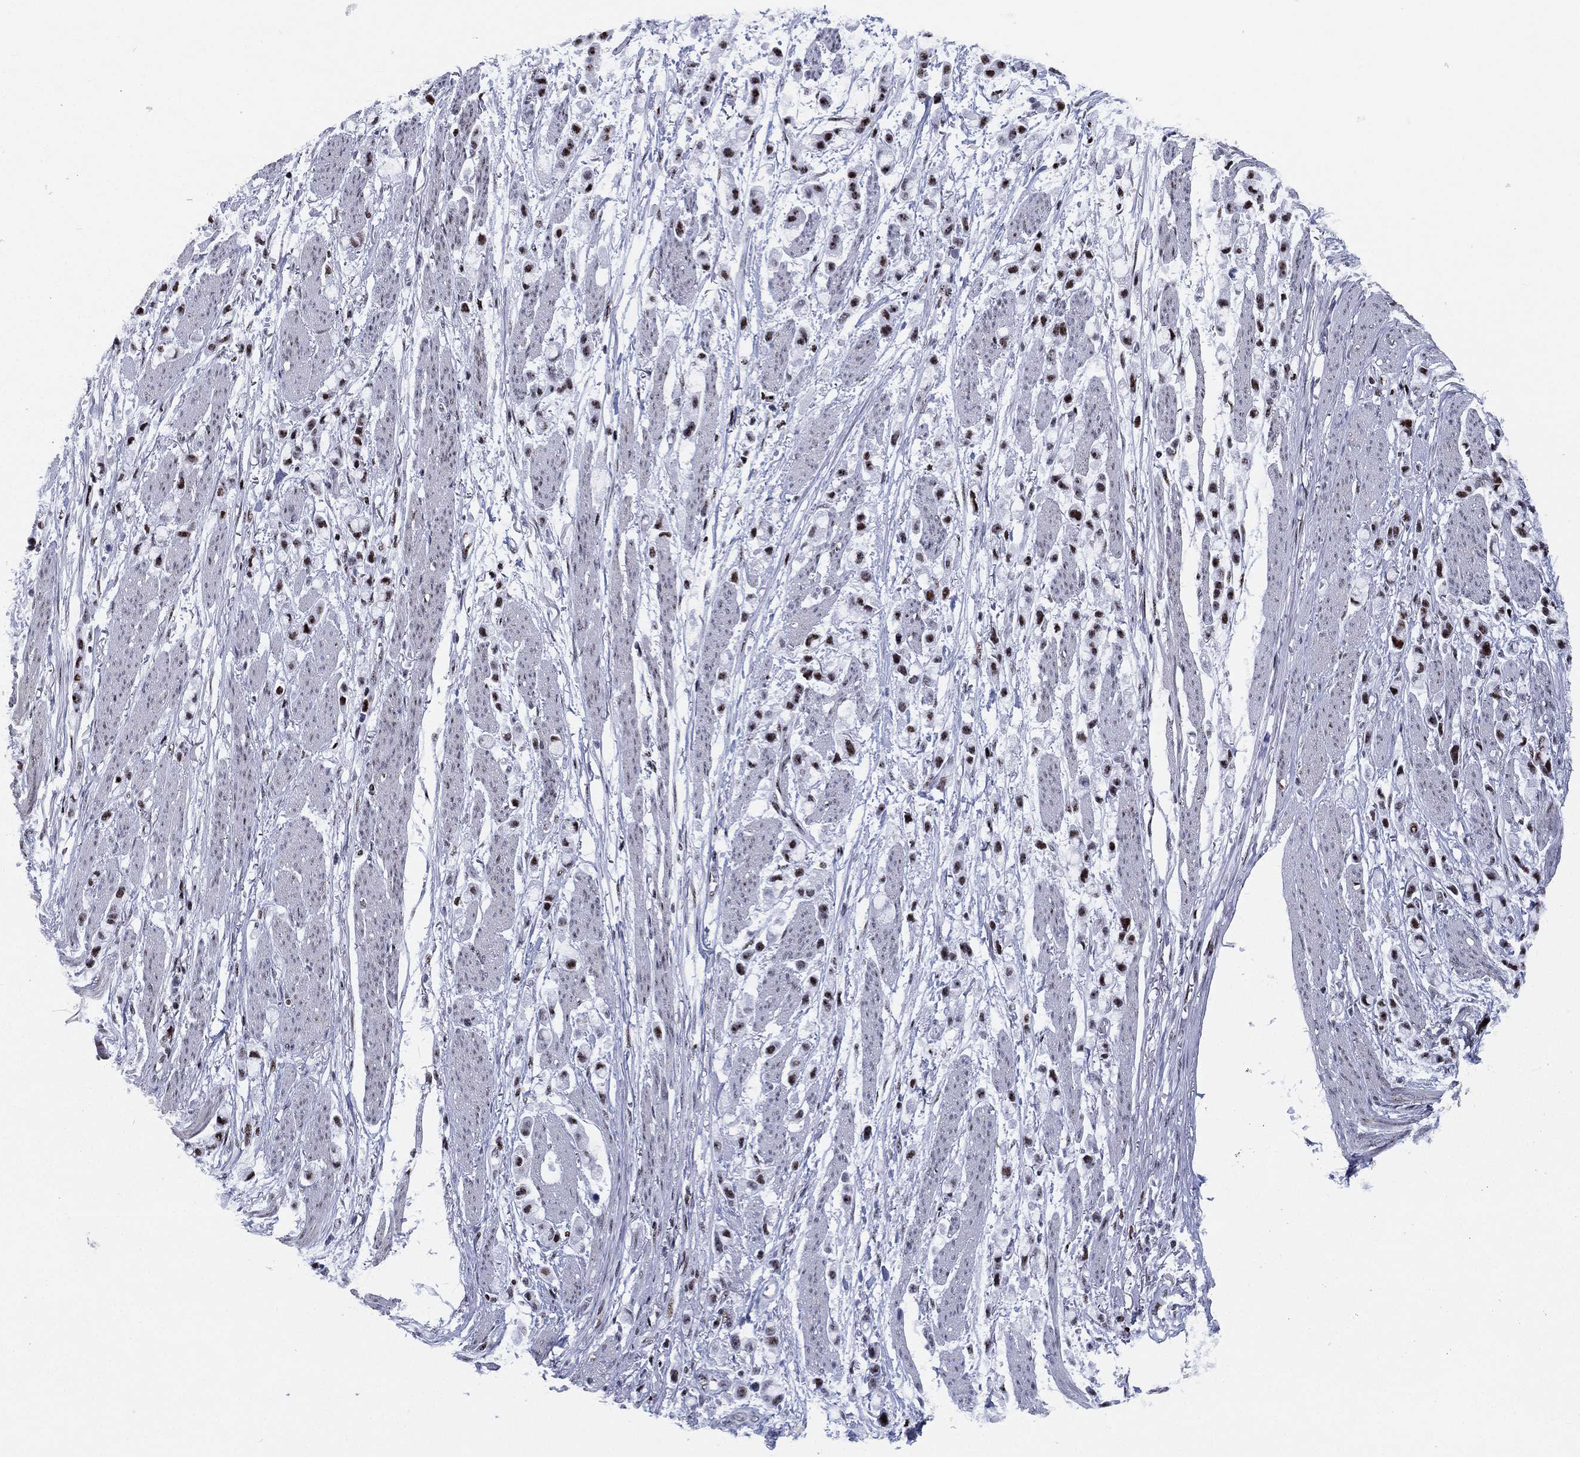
{"staining": {"intensity": "moderate", "quantity": ">75%", "location": "nuclear"}, "tissue": "stomach cancer", "cell_type": "Tumor cells", "image_type": "cancer", "snomed": [{"axis": "morphology", "description": "Adenocarcinoma, NOS"}, {"axis": "topography", "description": "Stomach"}], "caption": "Stomach adenocarcinoma stained with a protein marker reveals moderate staining in tumor cells.", "gene": "CYB561D2", "patient": {"sex": "female", "age": 81}}